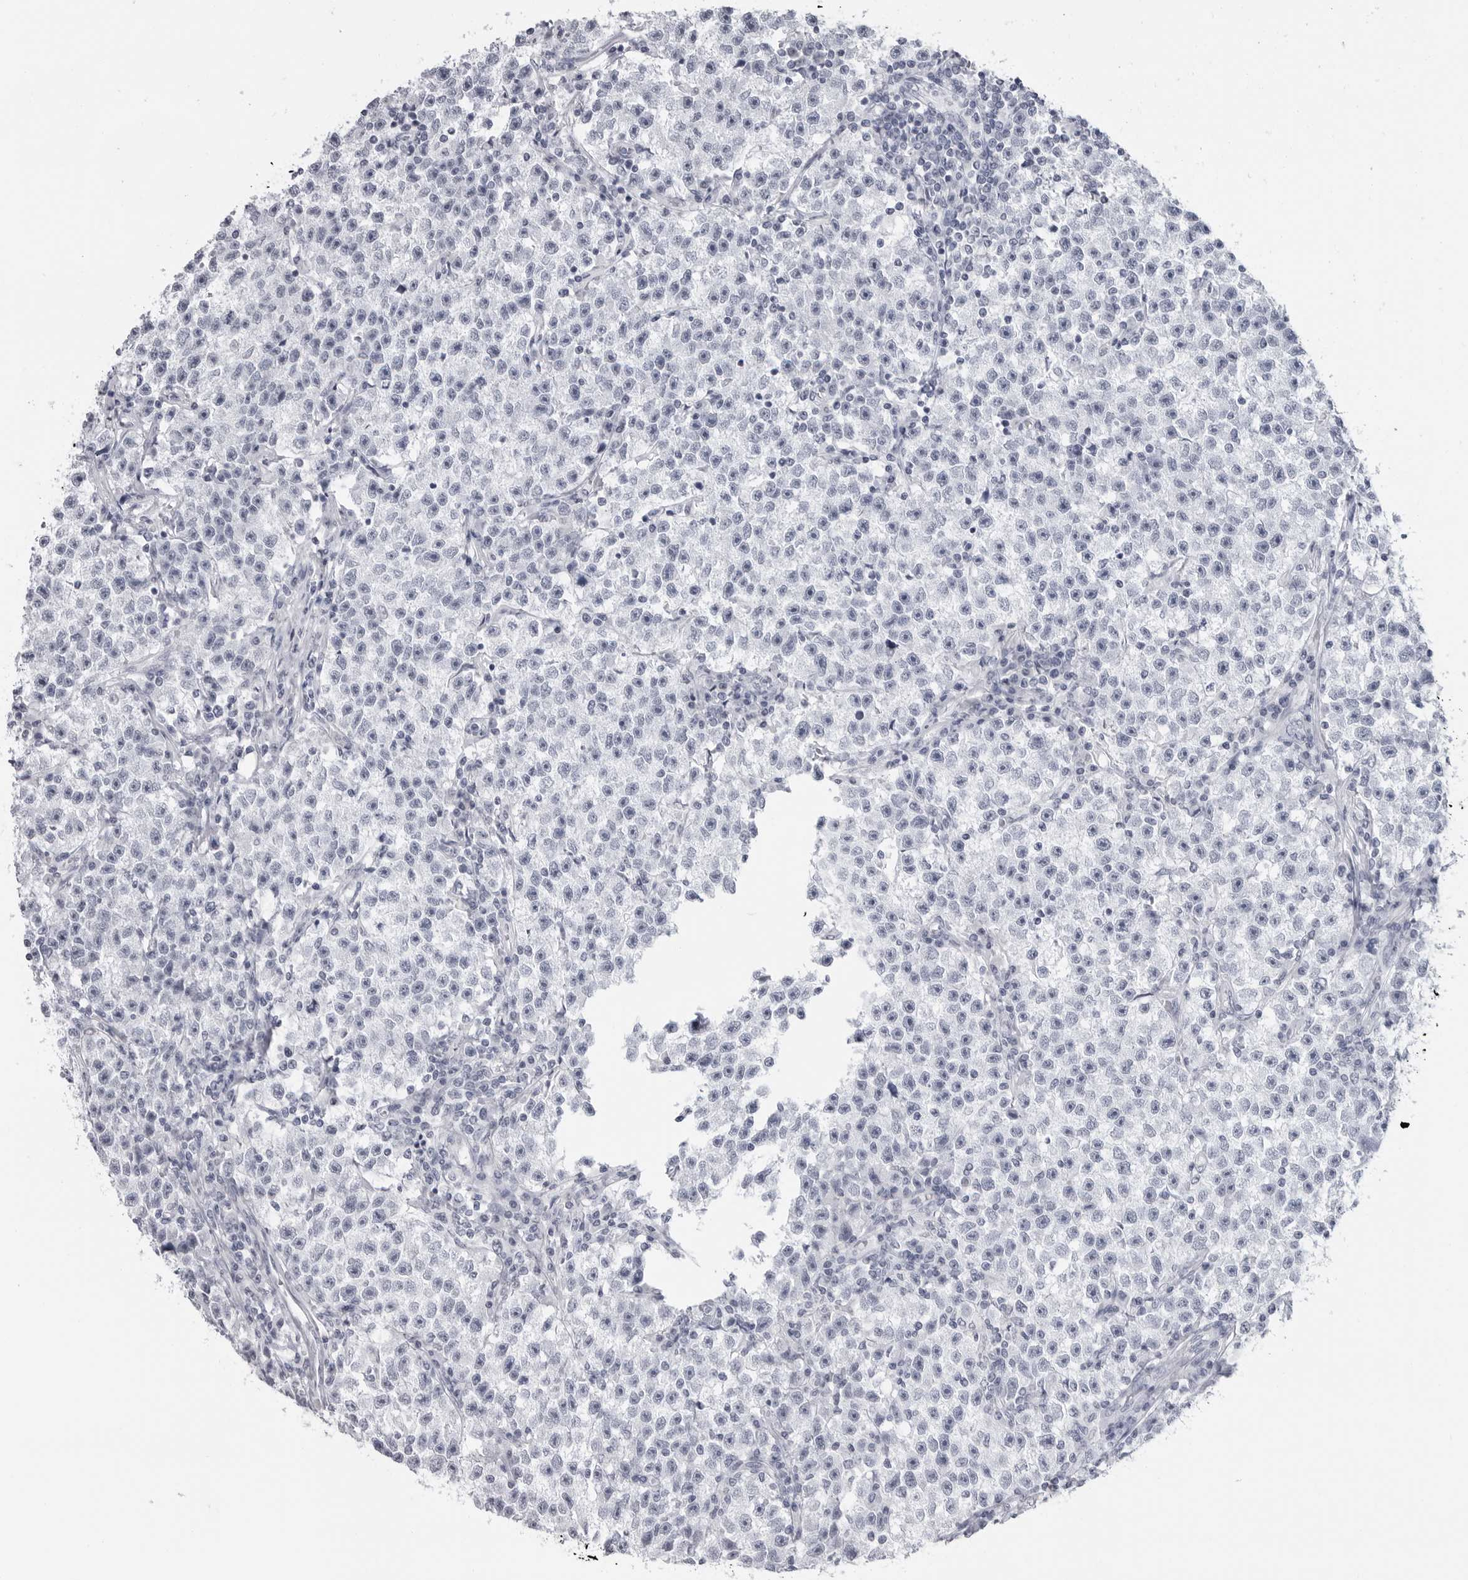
{"staining": {"intensity": "negative", "quantity": "none", "location": "none"}, "tissue": "testis cancer", "cell_type": "Tumor cells", "image_type": "cancer", "snomed": [{"axis": "morphology", "description": "Seminoma, NOS"}, {"axis": "topography", "description": "Testis"}], "caption": "Tumor cells show no significant positivity in testis seminoma.", "gene": "PGA3", "patient": {"sex": "male", "age": 22}}